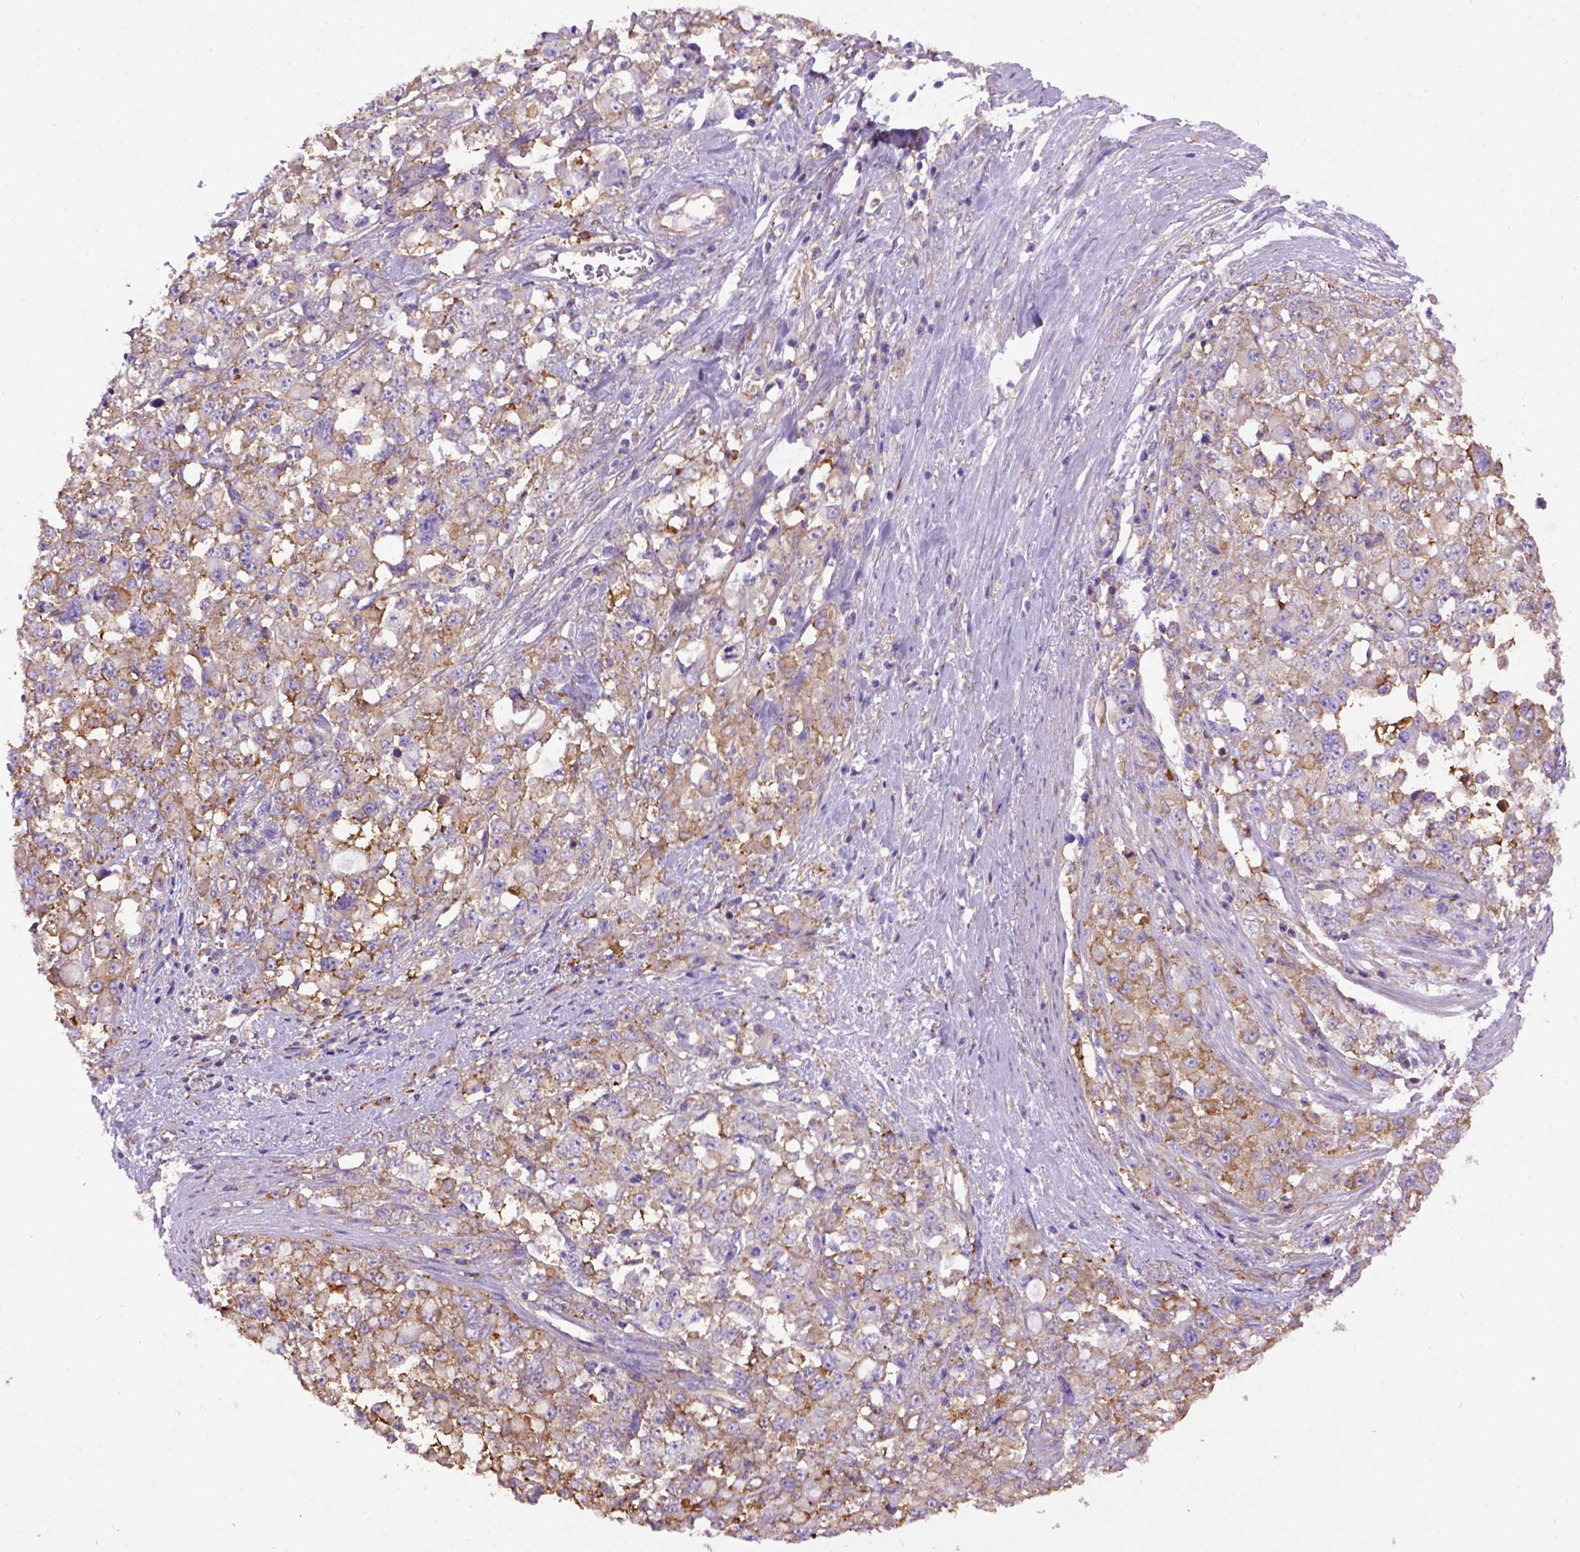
{"staining": {"intensity": "weak", "quantity": ">75%", "location": "cytoplasmic/membranous"}, "tissue": "stomach cancer", "cell_type": "Tumor cells", "image_type": "cancer", "snomed": [{"axis": "morphology", "description": "Adenocarcinoma, NOS"}, {"axis": "topography", "description": "Stomach"}], "caption": "Immunohistochemical staining of human stomach adenocarcinoma displays low levels of weak cytoplasmic/membranous positivity in approximately >75% of tumor cells.", "gene": "MVP", "patient": {"sex": "female", "age": 76}}